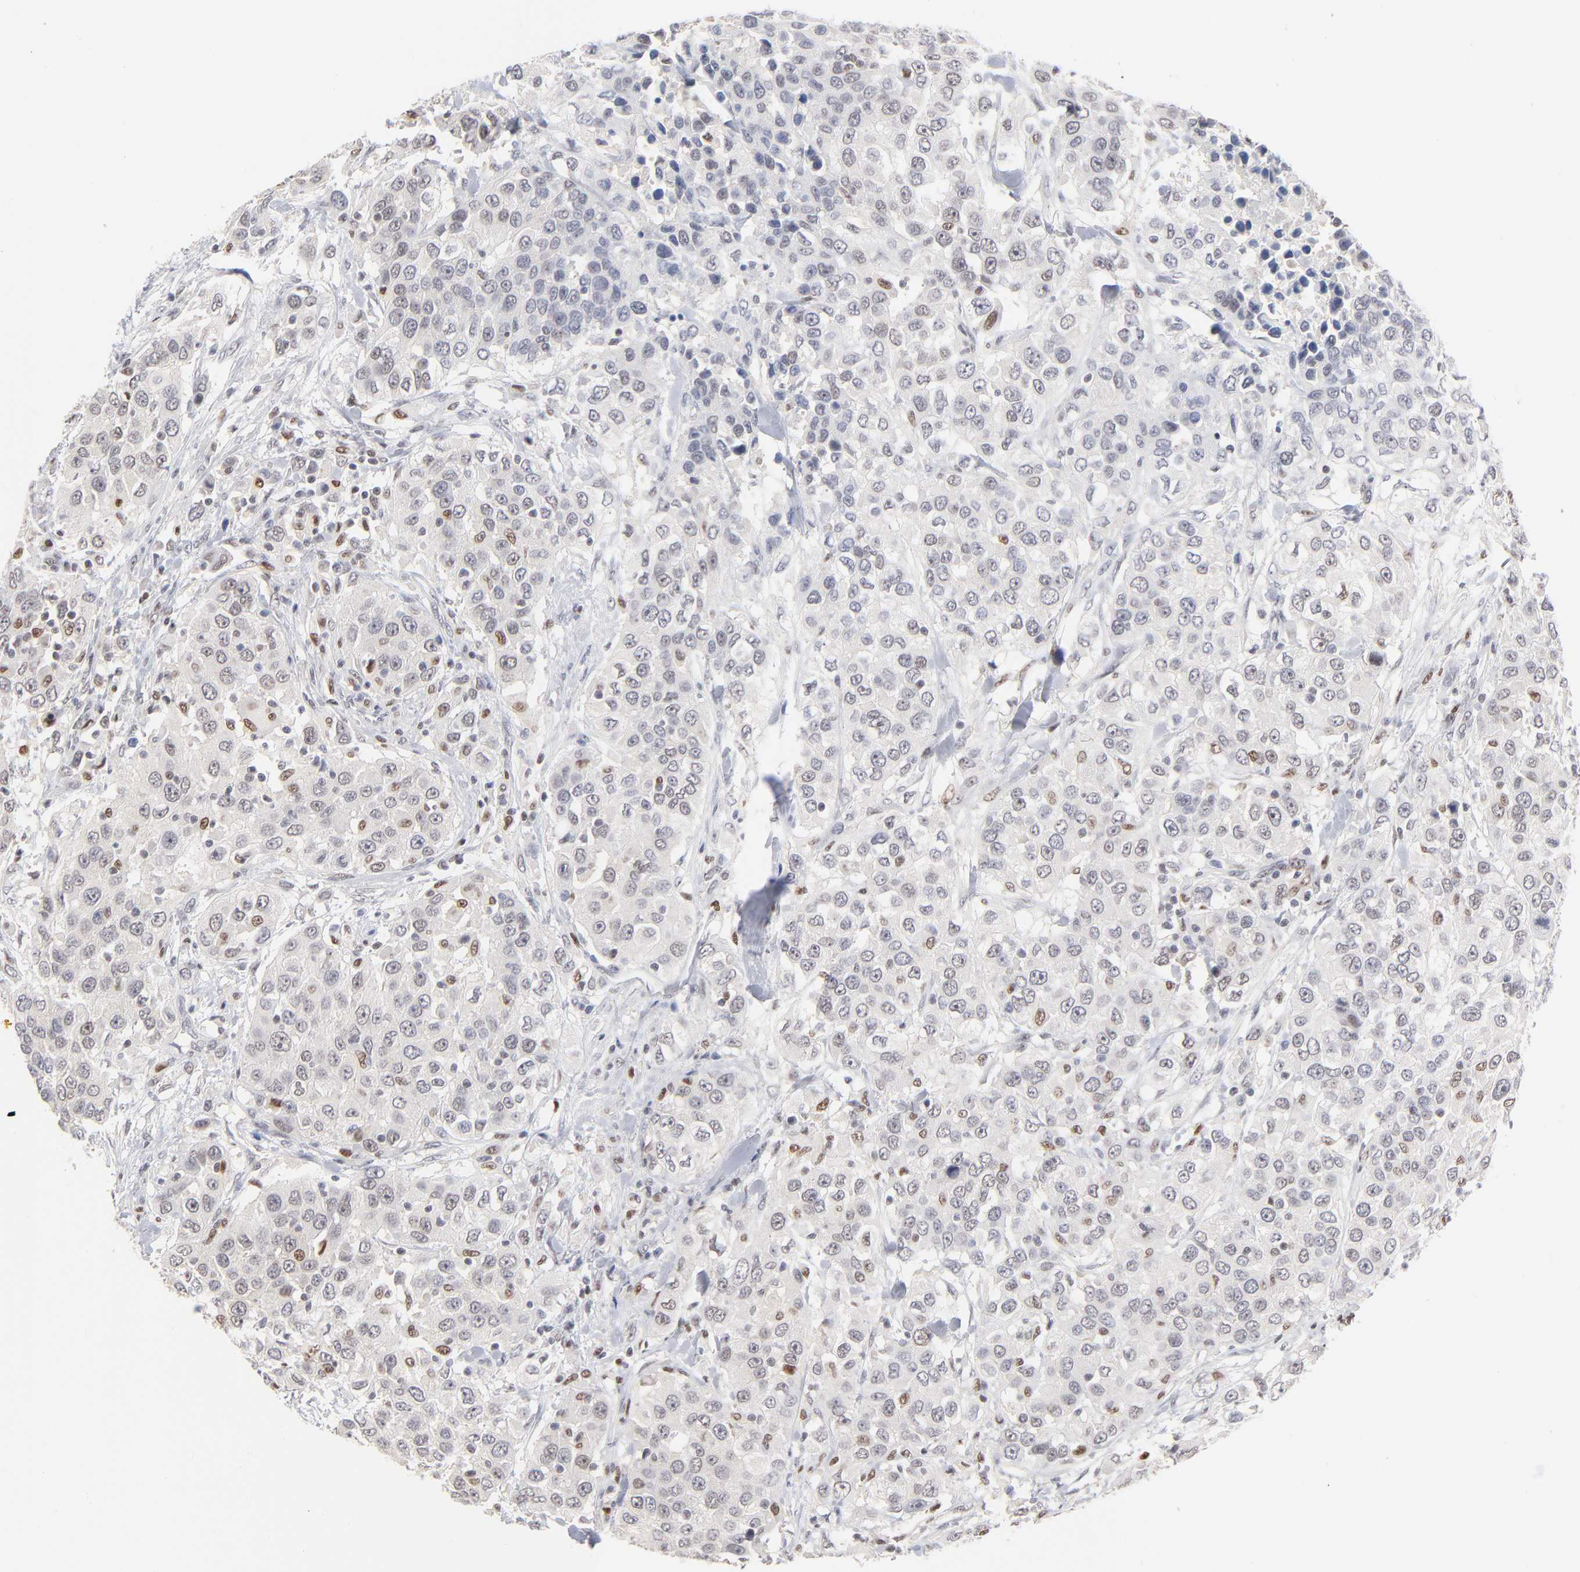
{"staining": {"intensity": "moderate", "quantity": "<25%", "location": "nuclear"}, "tissue": "urothelial cancer", "cell_type": "Tumor cells", "image_type": "cancer", "snomed": [{"axis": "morphology", "description": "Urothelial carcinoma, High grade"}, {"axis": "topography", "description": "Urinary bladder"}], "caption": "IHC of urothelial cancer demonstrates low levels of moderate nuclear staining in about <25% of tumor cells.", "gene": "MAX", "patient": {"sex": "female", "age": 80}}